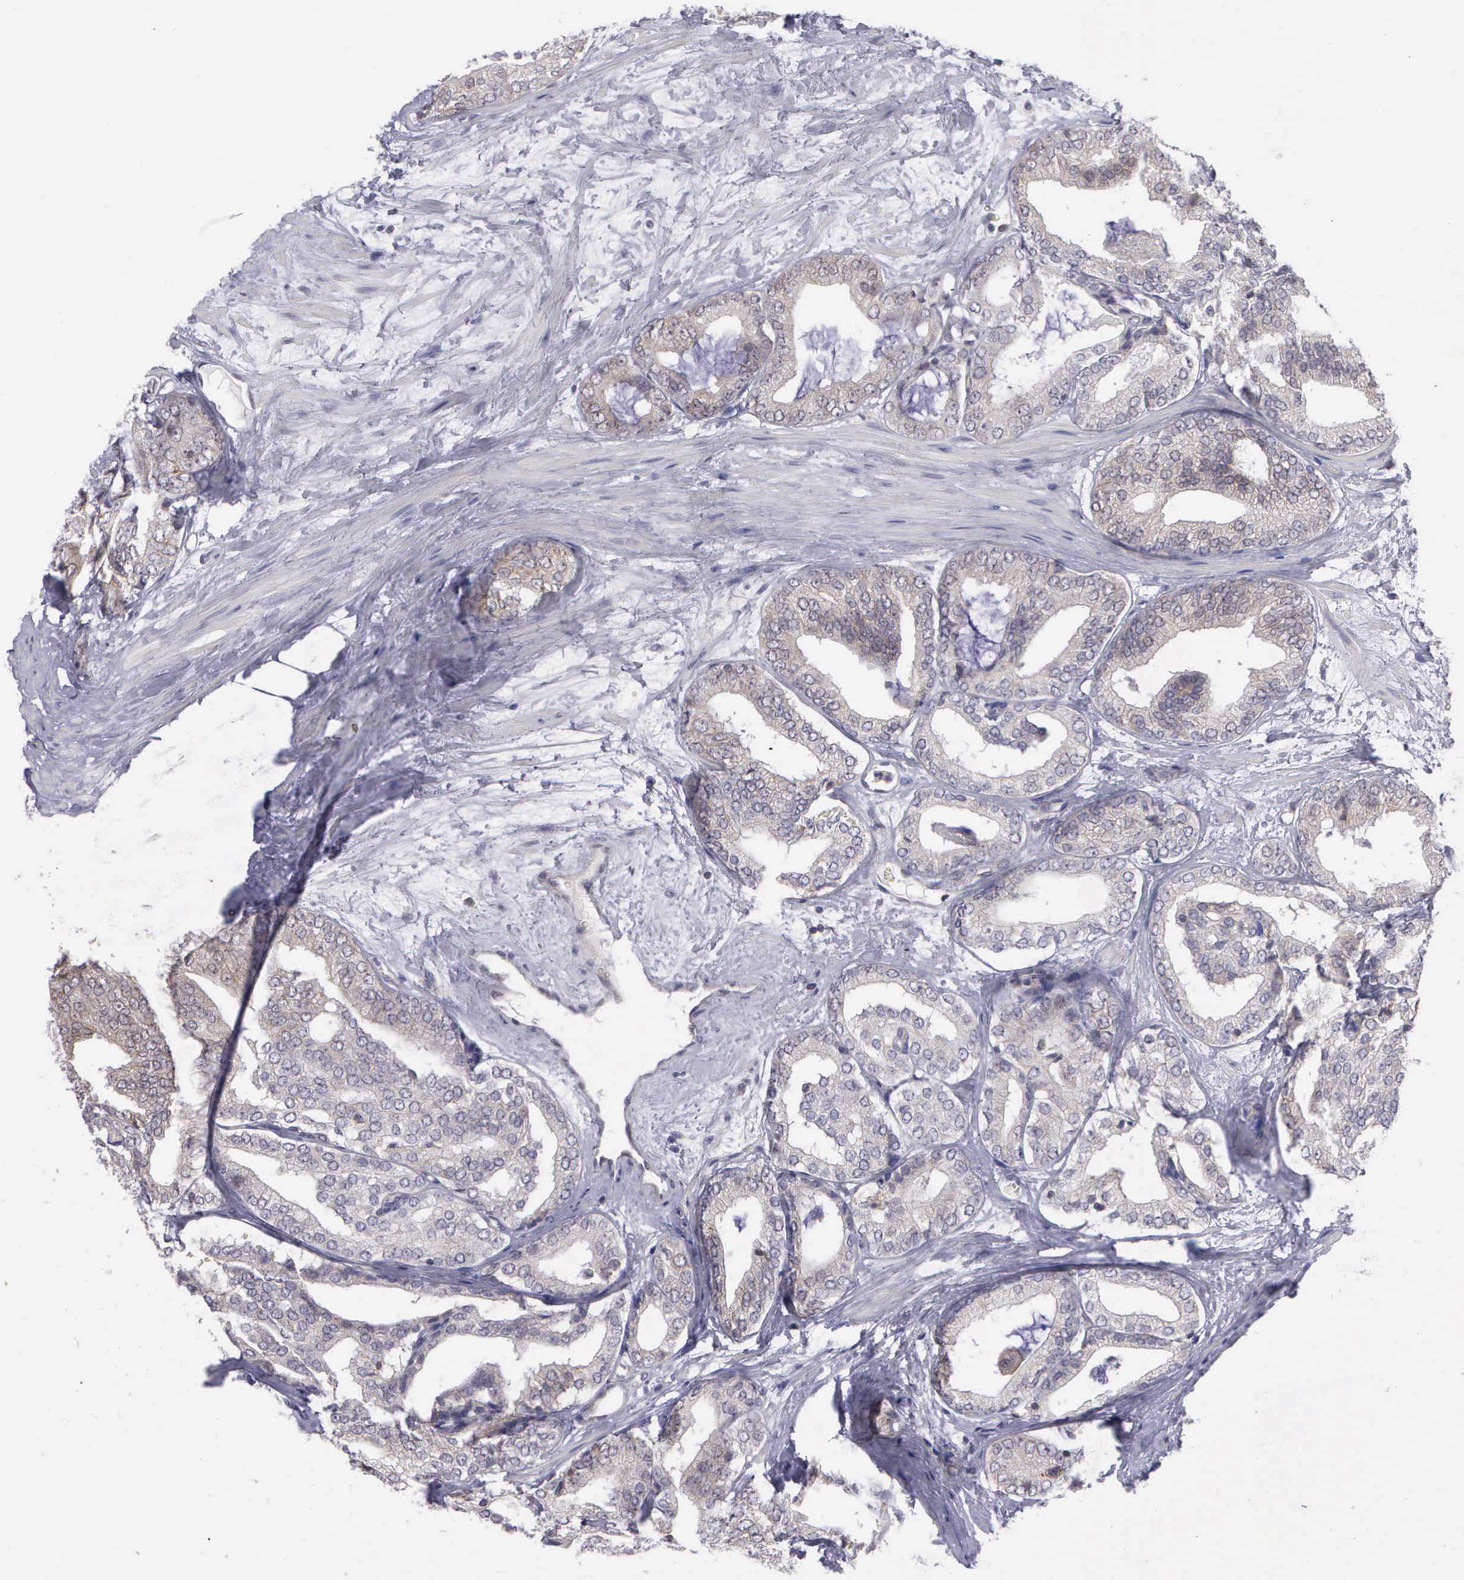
{"staining": {"intensity": "weak", "quantity": "25%-75%", "location": "cytoplasmic/membranous"}, "tissue": "prostate cancer", "cell_type": "Tumor cells", "image_type": "cancer", "snomed": [{"axis": "morphology", "description": "Adenocarcinoma, Medium grade"}, {"axis": "topography", "description": "Prostate"}], "caption": "Prostate adenocarcinoma (medium-grade) stained with a protein marker displays weak staining in tumor cells.", "gene": "MICAL3", "patient": {"sex": "male", "age": 79}}